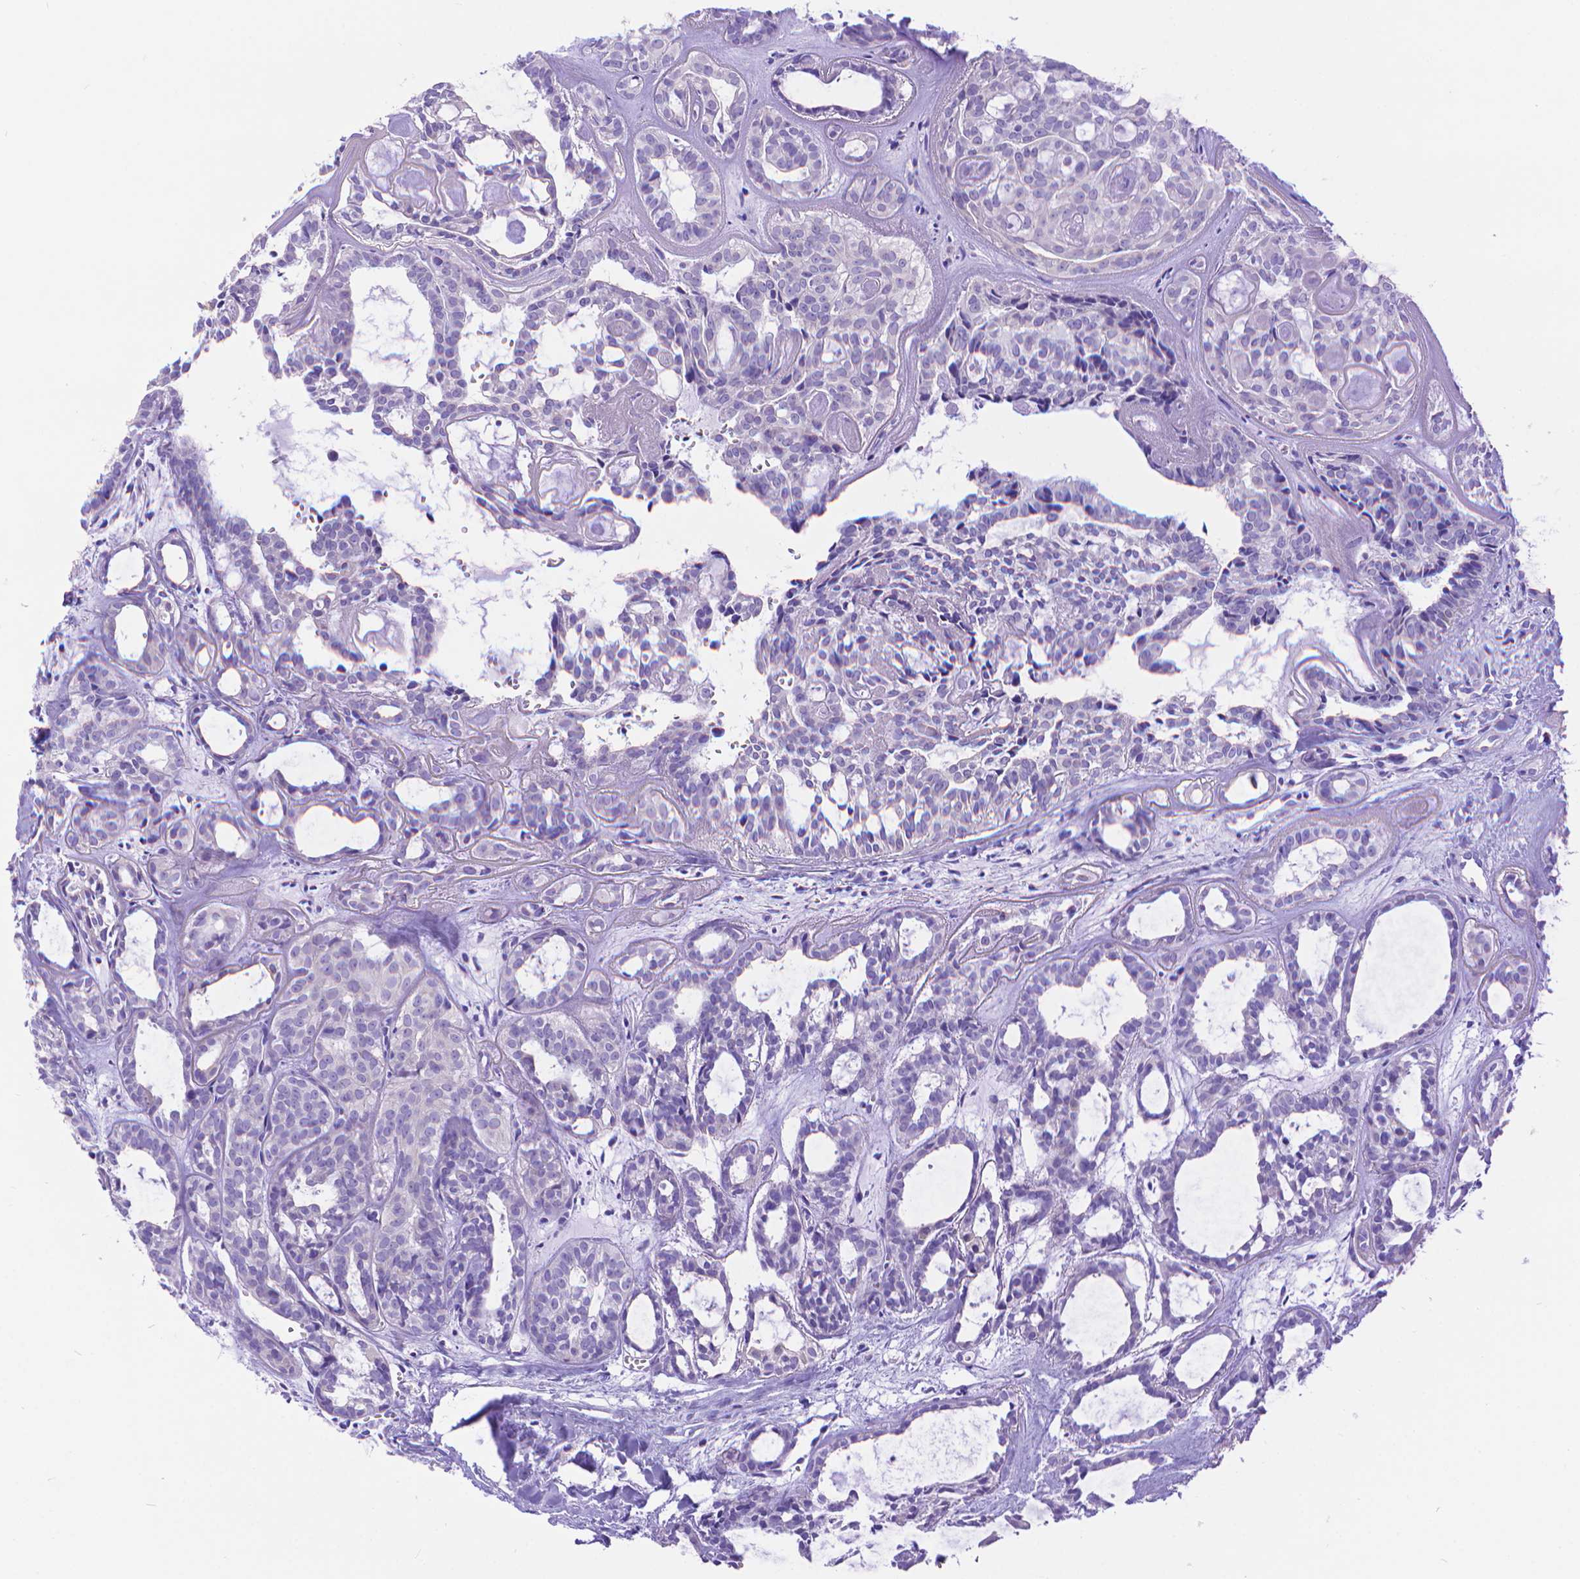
{"staining": {"intensity": "negative", "quantity": "none", "location": "none"}, "tissue": "head and neck cancer", "cell_type": "Tumor cells", "image_type": "cancer", "snomed": [{"axis": "morphology", "description": "Adenocarcinoma, NOS"}, {"axis": "topography", "description": "Head-Neck"}], "caption": "A high-resolution micrograph shows immunohistochemistry (IHC) staining of head and neck cancer, which exhibits no significant positivity in tumor cells.", "gene": "DHRS2", "patient": {"sex": "female", "age": 62}}